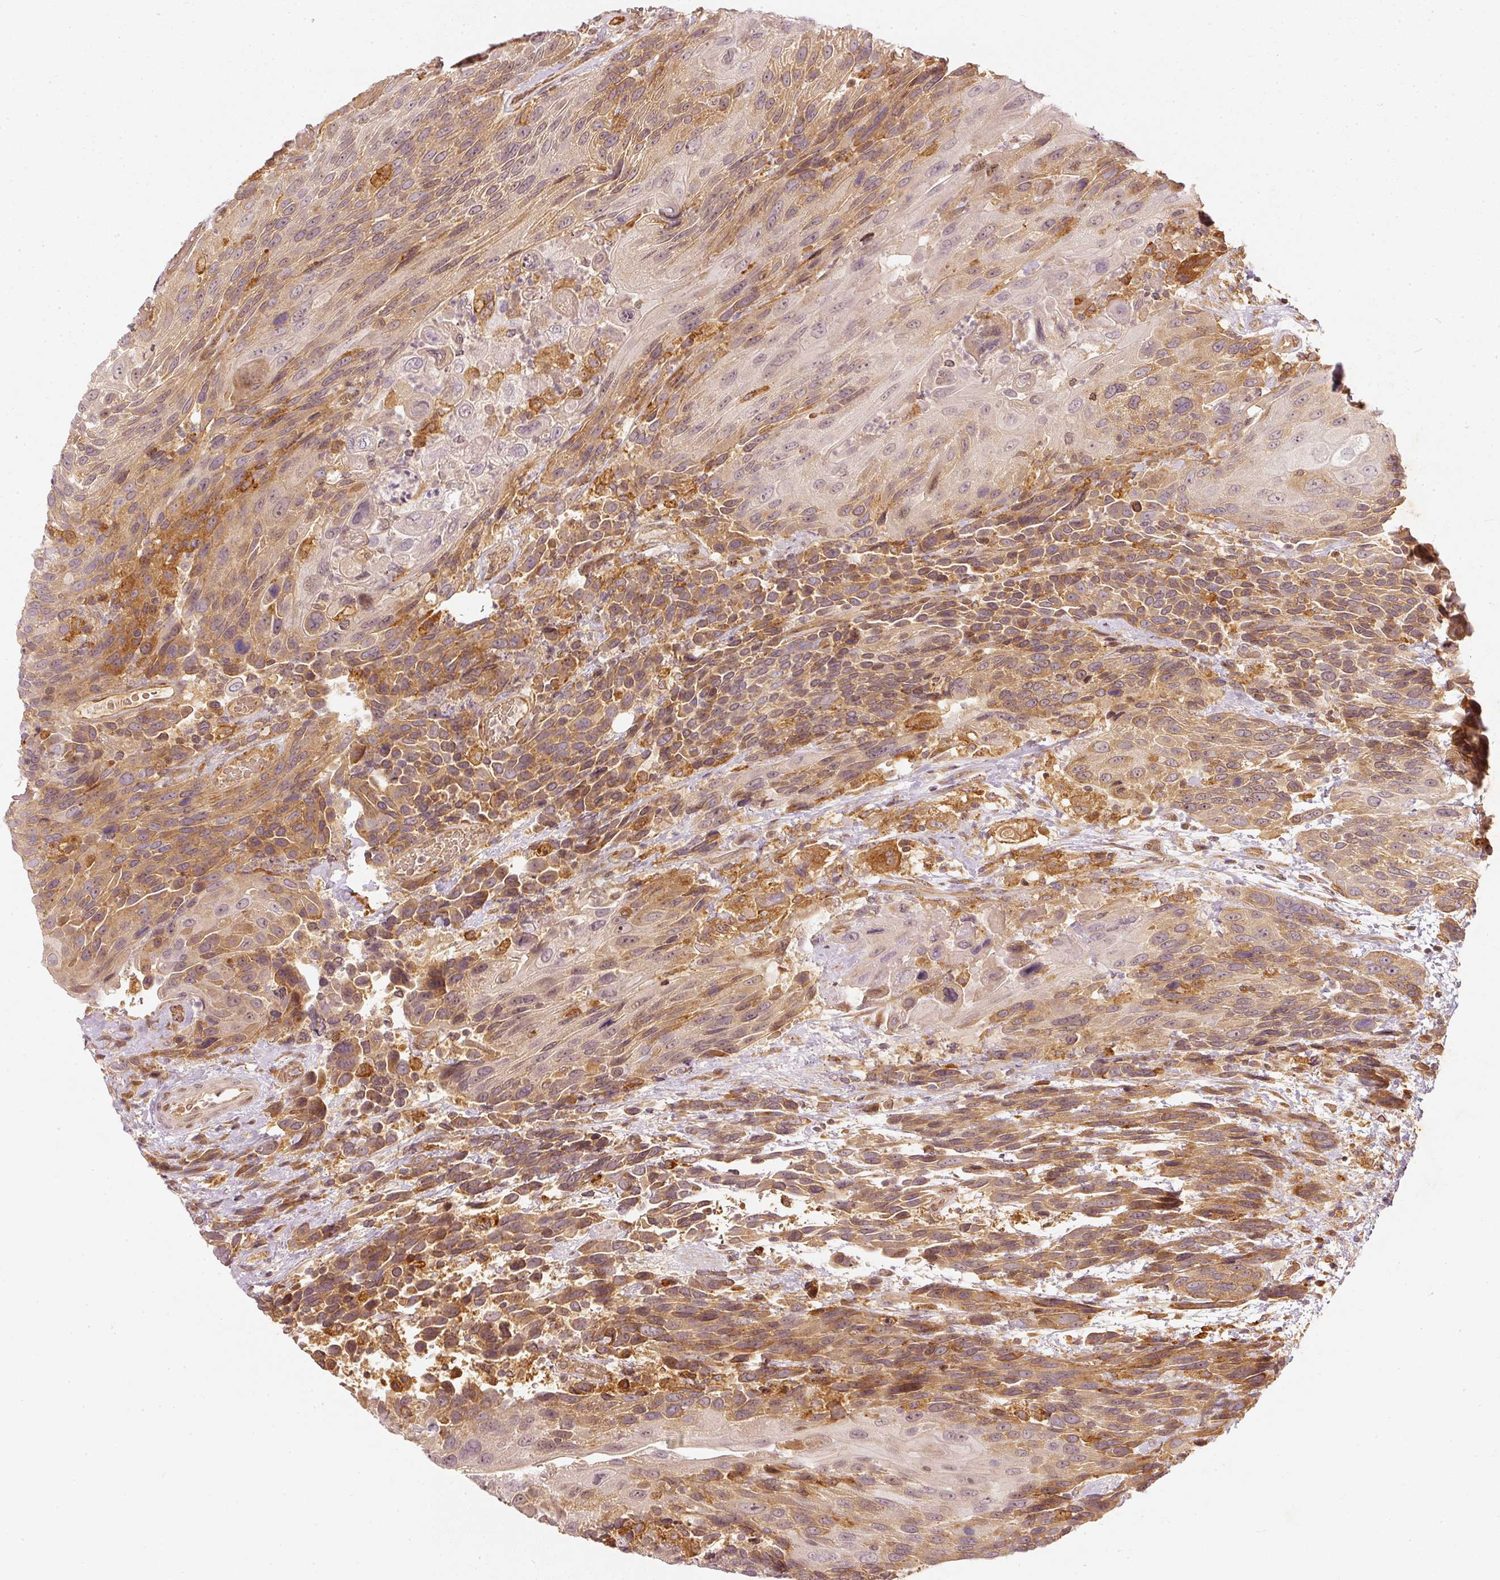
{"staining": {"intensity": "moderate", "quantity": "25%-75%", "location": "cytoplasmic/membranous"}, "tissue": "urothelial cancer", "cell_type": "Tumor cells", "image_type": "cancer", "snomed": [{"axis": "morphology", "description": "Urothelial carcinoma, High grade"}, {"axis": "topography", "description": "Urinary bladder"}], "caption": "A brown stain shows moderate cytoplasmic/membranous expression of a protein in urothelial carcinoma (high-grade) tumor cells.", "gene": "ZNF580", "patient": {"sex": "female", "age": 70}}